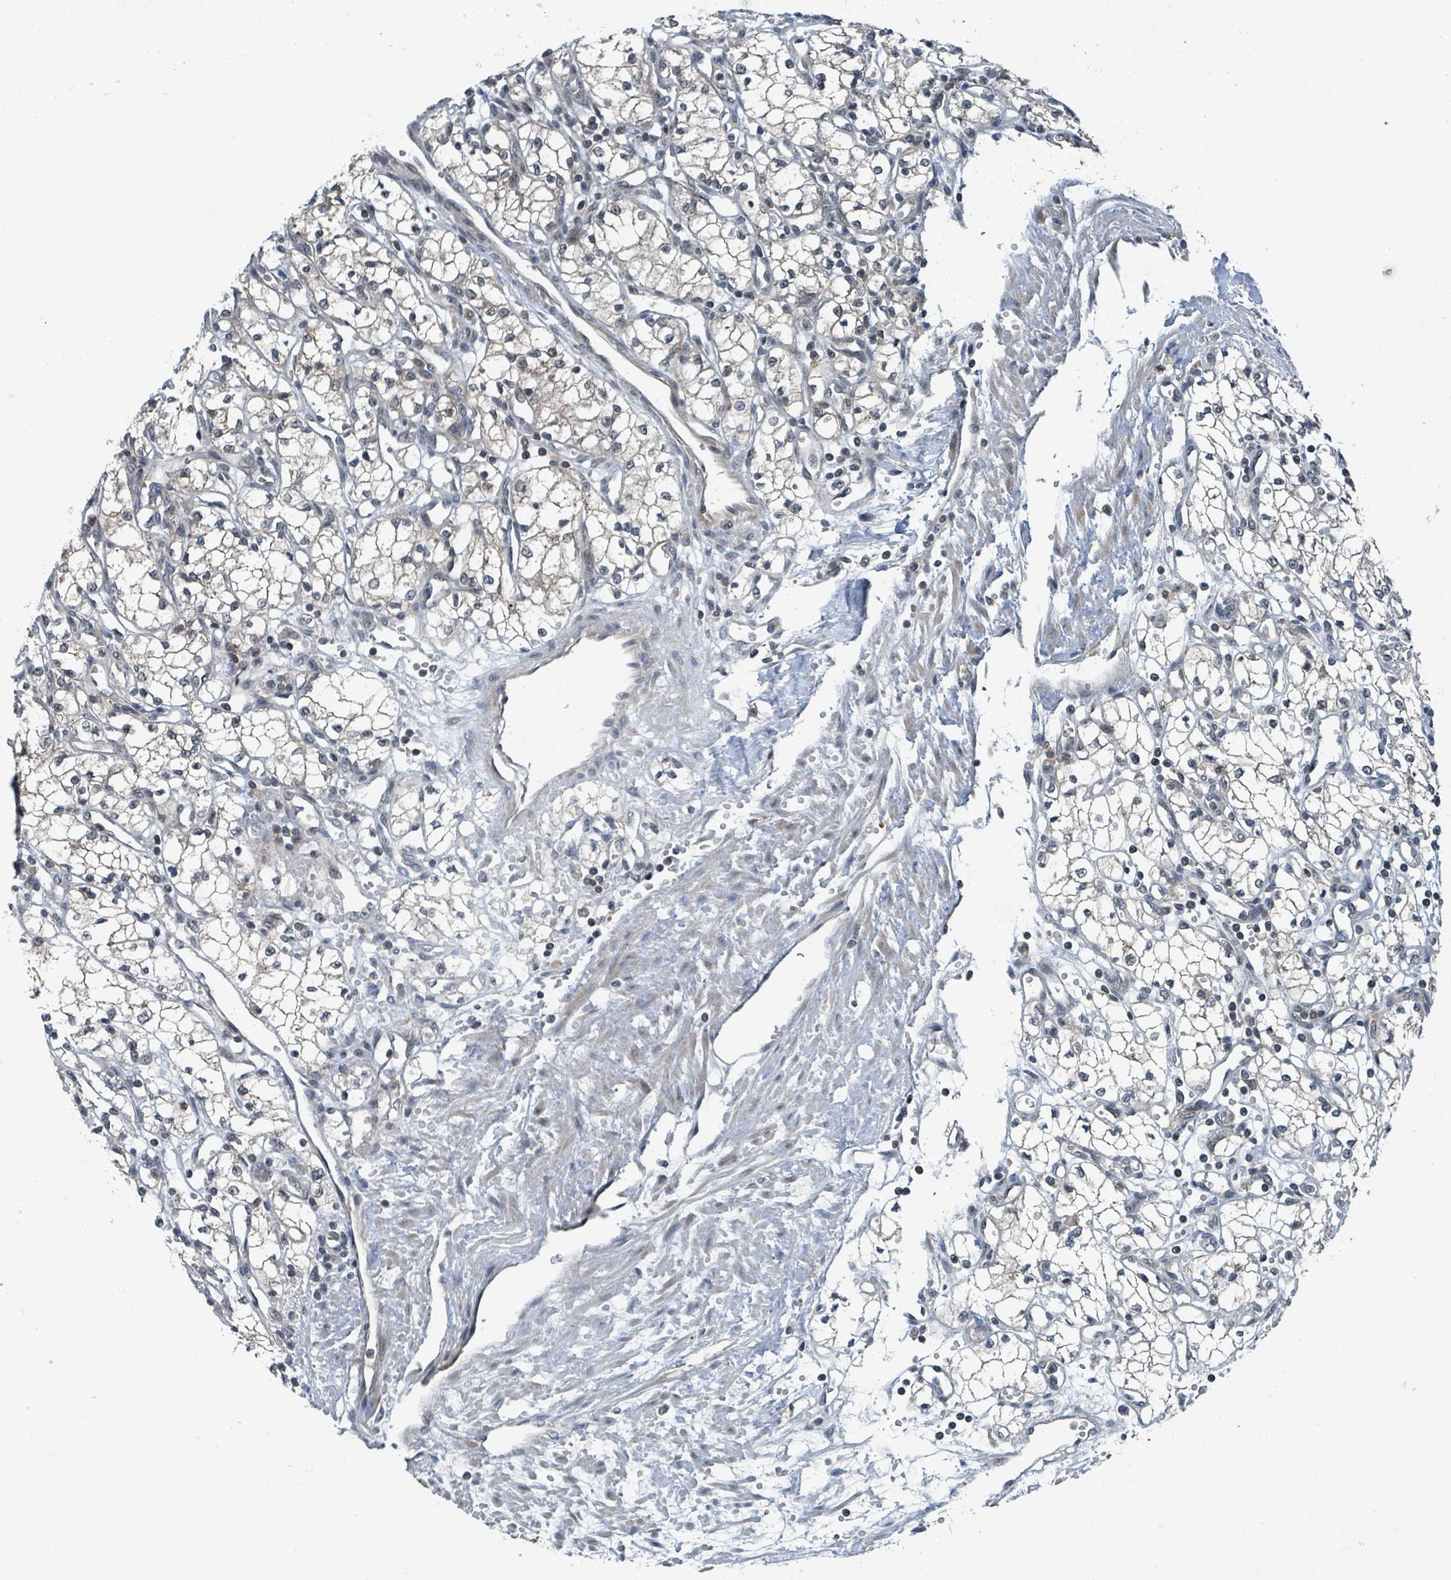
{"staining": {"intensity": "negative", "quantity": "none", "location": "none"}, "tissue": "renal cancer", "cell_type": "Tumor cells", "image_type": "cancer", "snomed": [{"axis": "morphology", "description": "Adenocarcinoma, NOS"}, {"axis": "topography", "description": "Kidney"}], "caption": "DAB immunohistochemical staining of human renal adenocarcinoma reveals no significant staining in tumor cells.", "gene": "GOLGA7", "patient": {"sex": "male", "age": 59}}